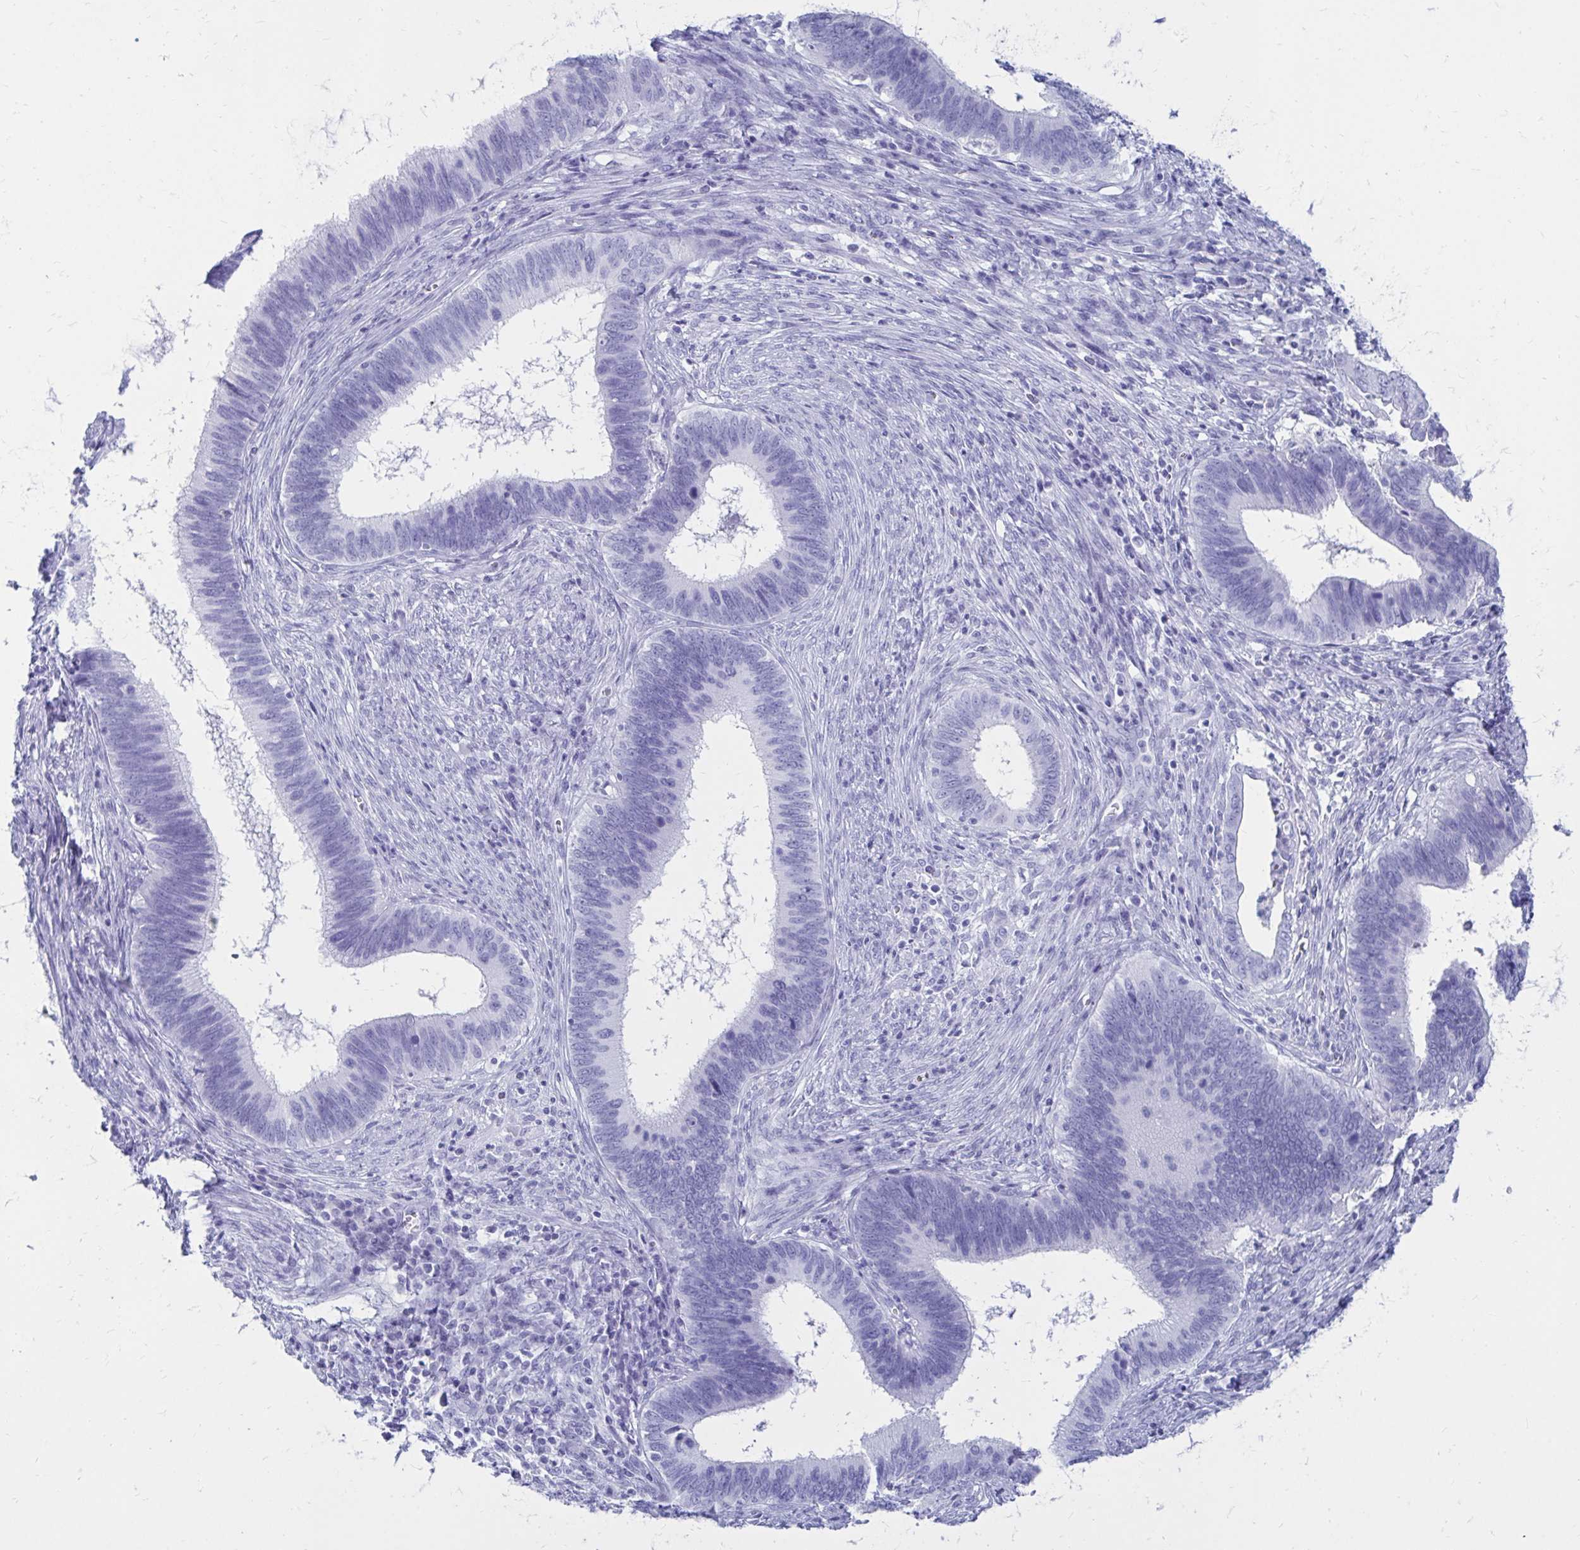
{"staining": {"intensity": "negative", "quantity": "none", "location": "none"}, "tissue": "cervical cancer", "cell_type": "Tumor cells", "image_type": "cancer", "snomed": [{"axis": "morphology", "description": "Adenocarcinoma, NOS"}, {"axis": "topography", "description": "Cervix"}], "caption": "Immunohistochemical staining of human cervical cancer (adenocarcinoma) reveals no significant positivity in tumor cells.", "gene": "OR10R2", "patient": {"sex": "female", "age": 42}}